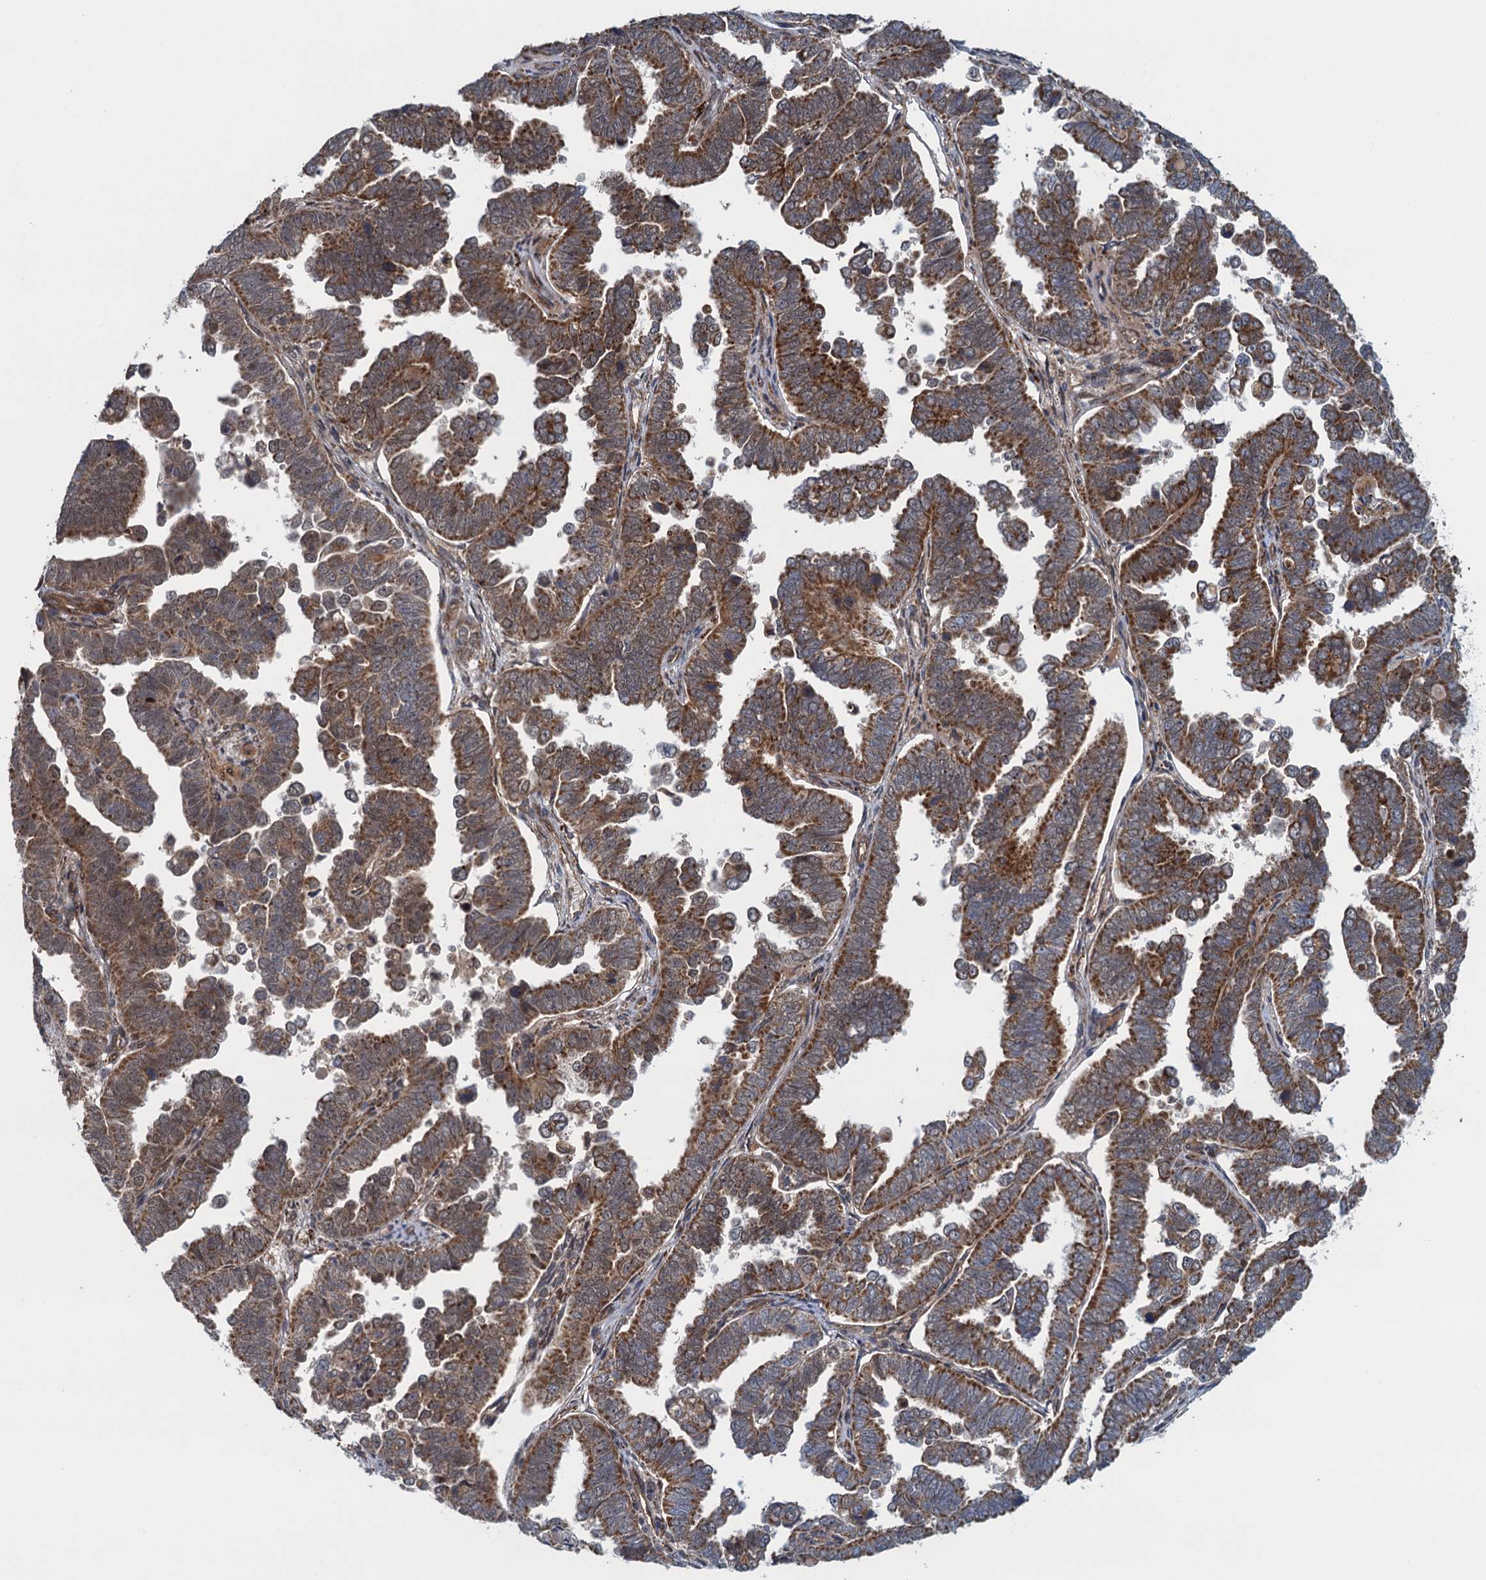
{"staining": {"intensity": "moderate", "quantity": ">75%", "location": "cytoplasmic/membranous"}, "tissue": "endometrial cancer", "cell_type": "Tumor cells", "image_type": "cancer", "snomed": [{"axis": "morphology", "description": "Adenocarcinoma, NOS"}, {"axis": "topography", "description": "Endometrium"}], "caption": "Tumor cells demonstrate medium levels of moderate cytoplasmic/membranous staining in about >75% of cells in adenocarcinoma (endometrial).", "gene": "NLRP10", "patient": {"sex": "female", "age": 75}}